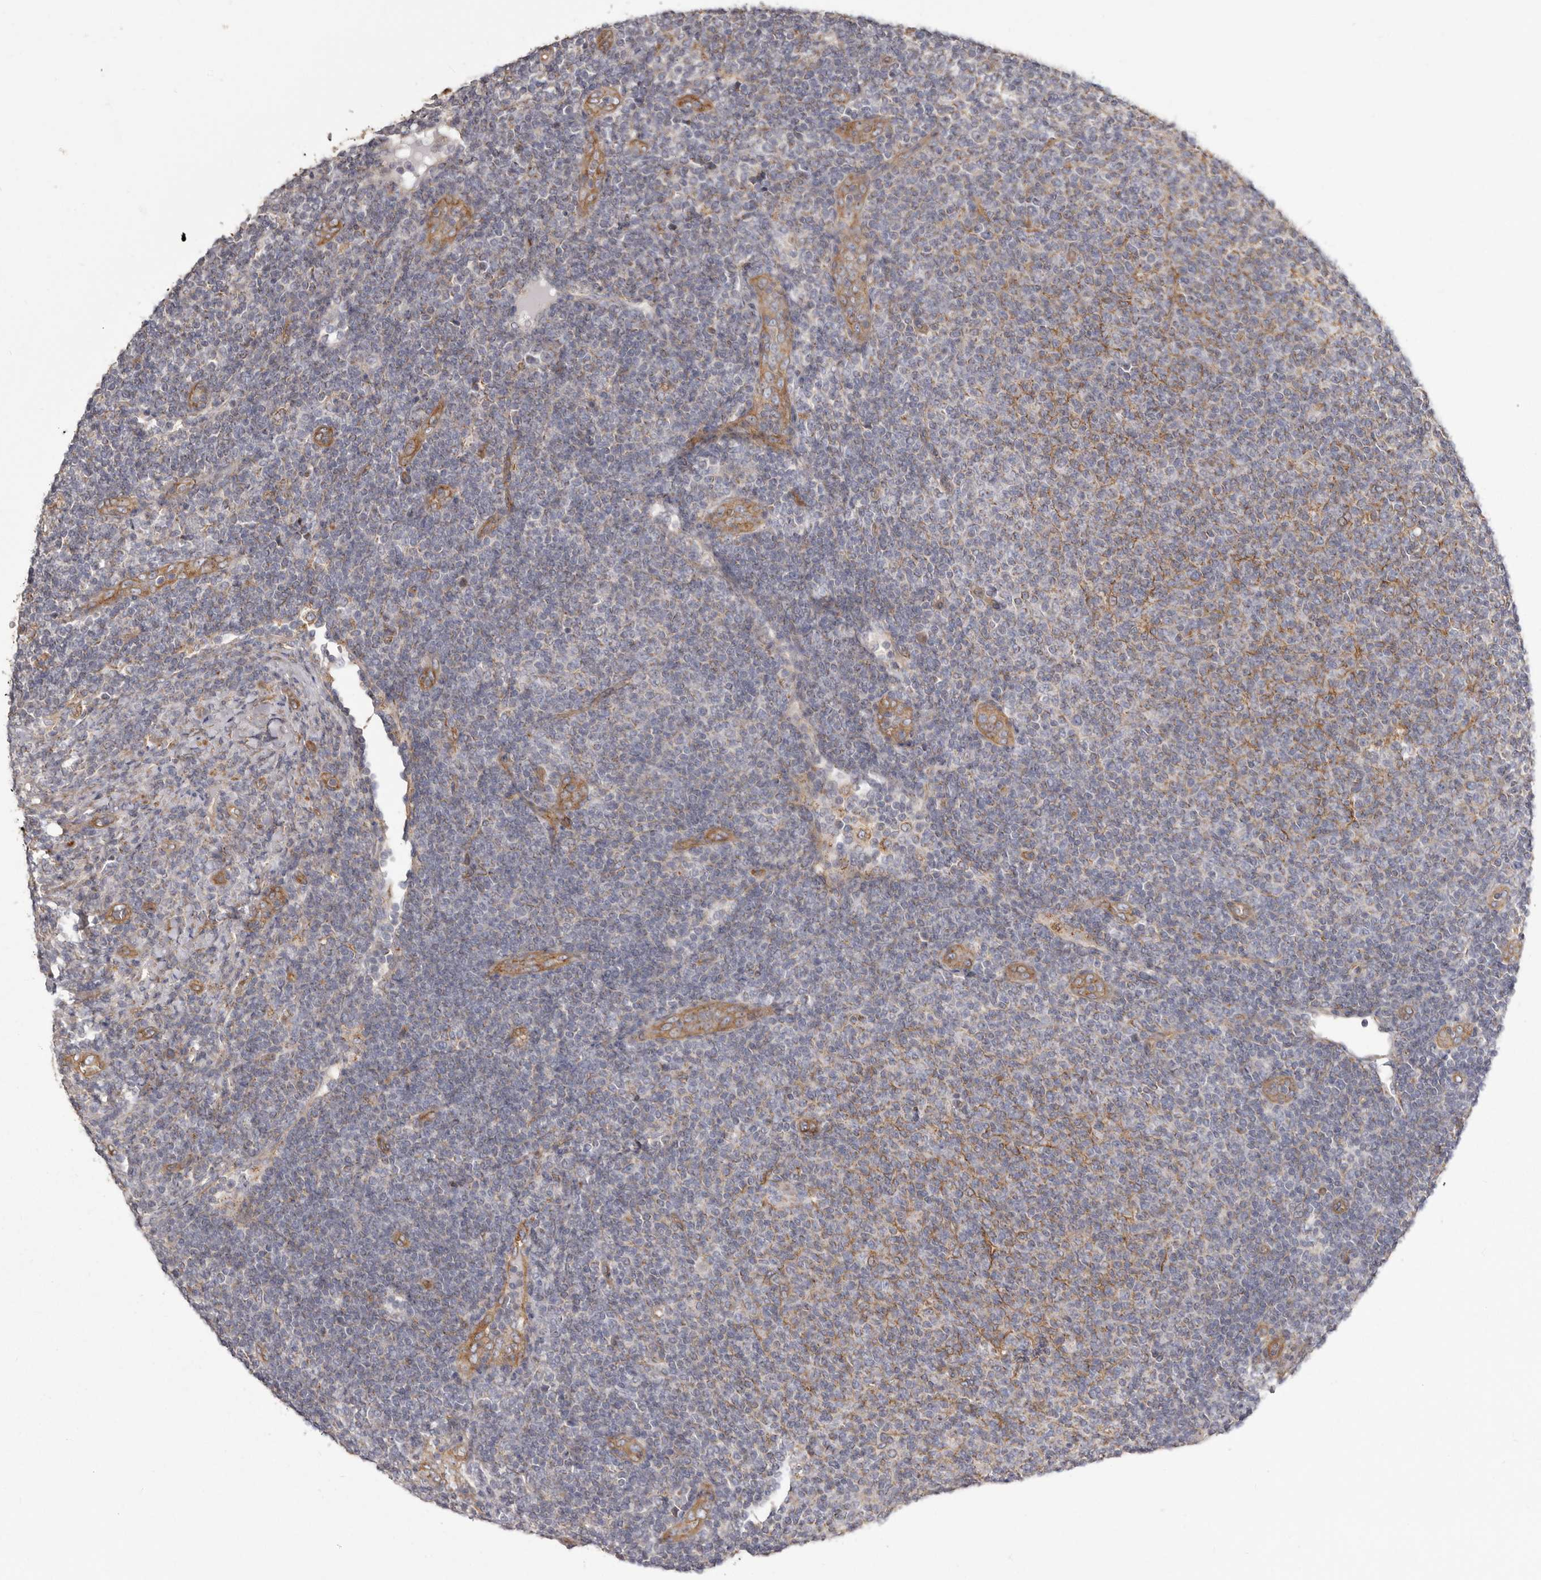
{"staining": {"intensity": "moderate", "quantity": "<25%", "location": "cytoplasmic/membranous"}, "tissue": "lymphoma", "cell_type": "Tumor cells", "image_type": "cancer", "snomed": [{"axis": "morphology", "description": "Malignant lymphoma, non-Hodgkin's type, Low grade"}, {"axis": "topography", "description": "Lymph node"}], "caption": "Immunohistochemistry (IHC) micrograph of neoplastic tissue: lymphoma stained using immunohistochemistry exhibits low levels of moderate protein expression localized specifically in the cytoplasmic/membranous of tumor cells, appearing as a cytoplasmic/membranous brown color.", "gene": "ENAH", "patient": {"sex": "male", "age": 66}}